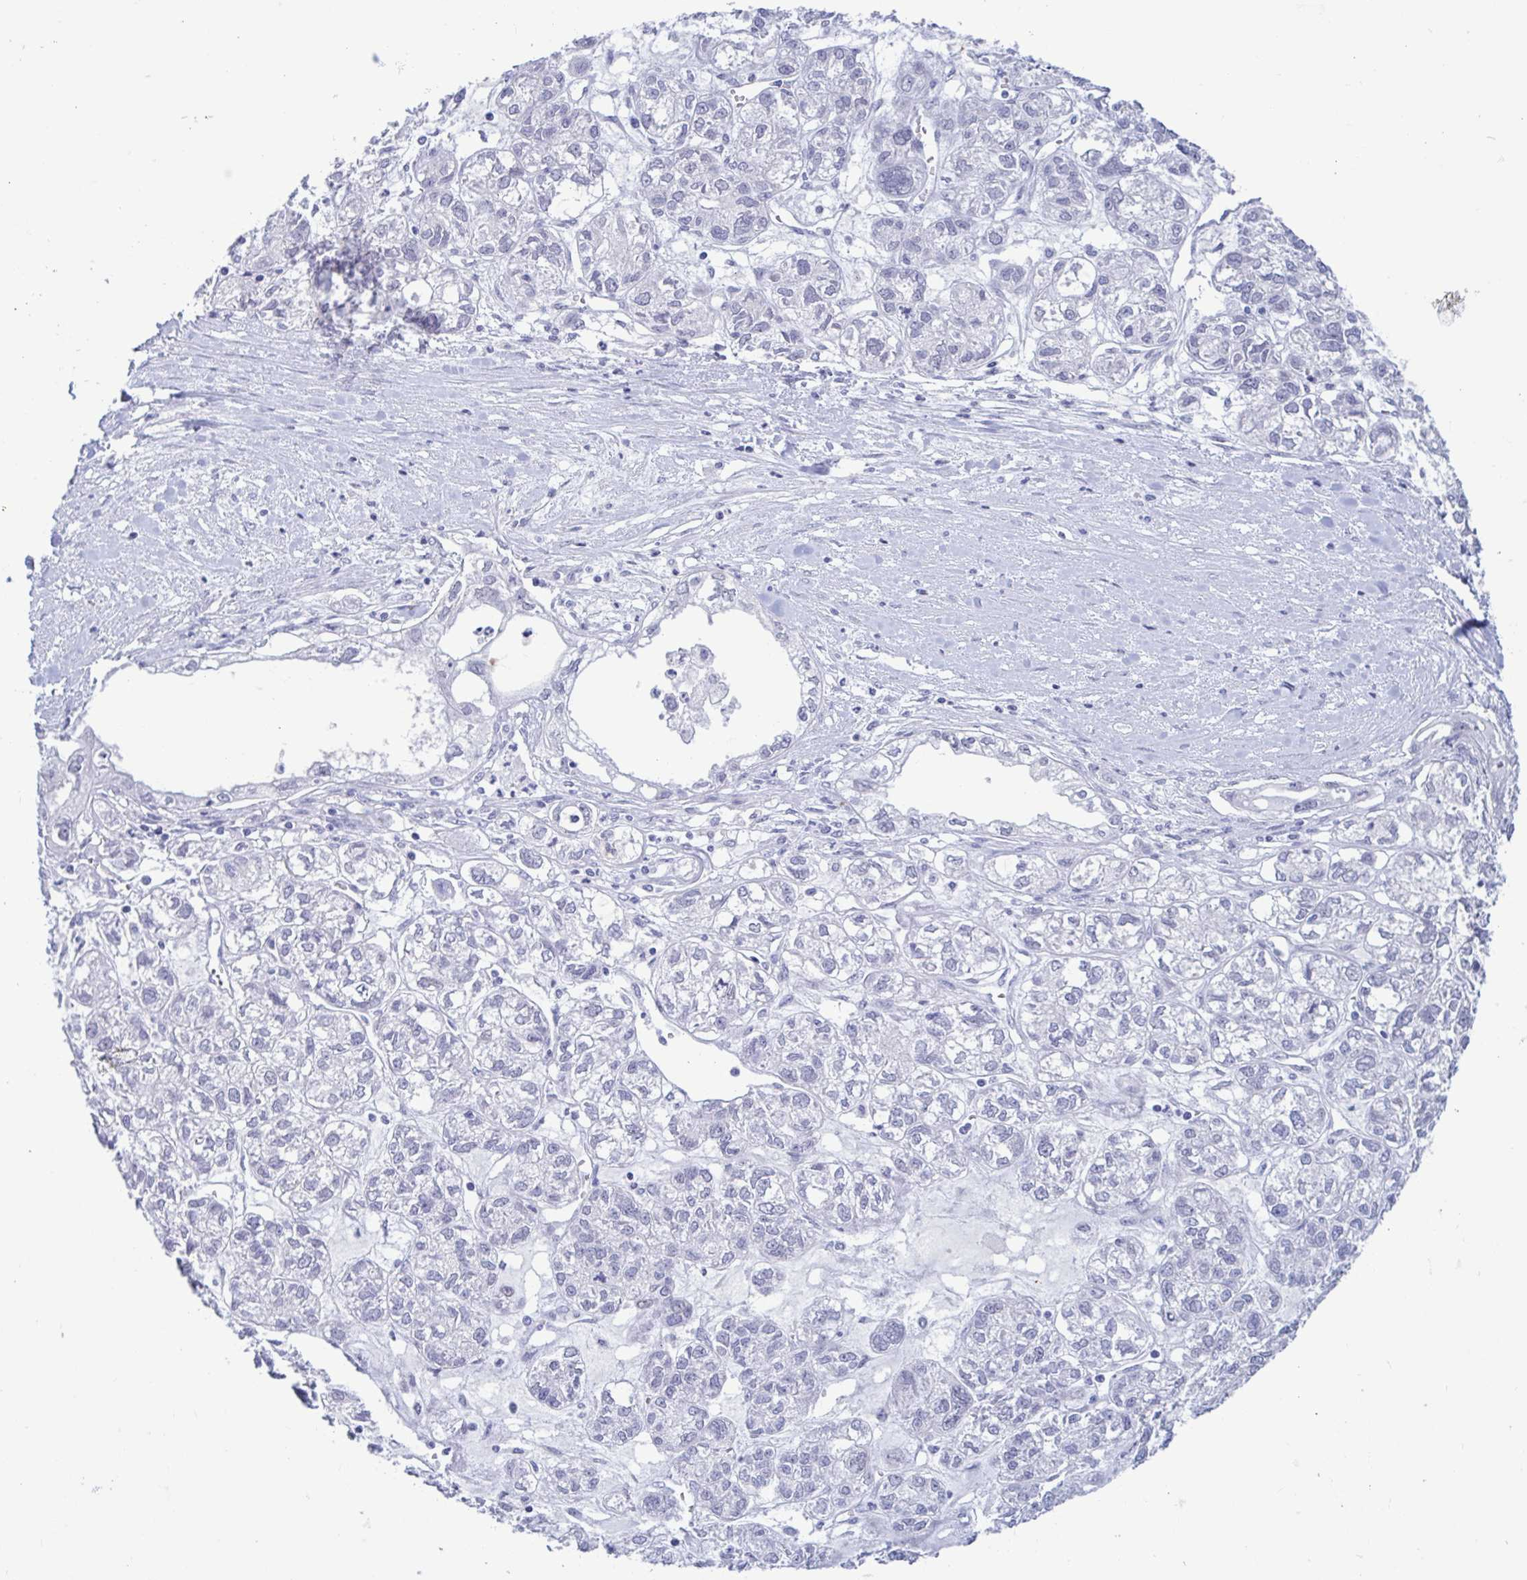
{"staining": {"intensity": "negative", "quantity": "none", "location": "none"}, "tissue": "ovarian cancer", "cell_type": "Tumor cells", "image_type": "cancer", "snomed": [{"axis": "morphology", "description": "Carcinoma, endometroid"}, {"axis": "topography", "description": "Ovary"}], "caption": "Tumor cells show no significant expression in ovarian cancer (endometroid carcinoma).", "gene": "PERM1", "patient": {"sex": "female", "age": 64}}